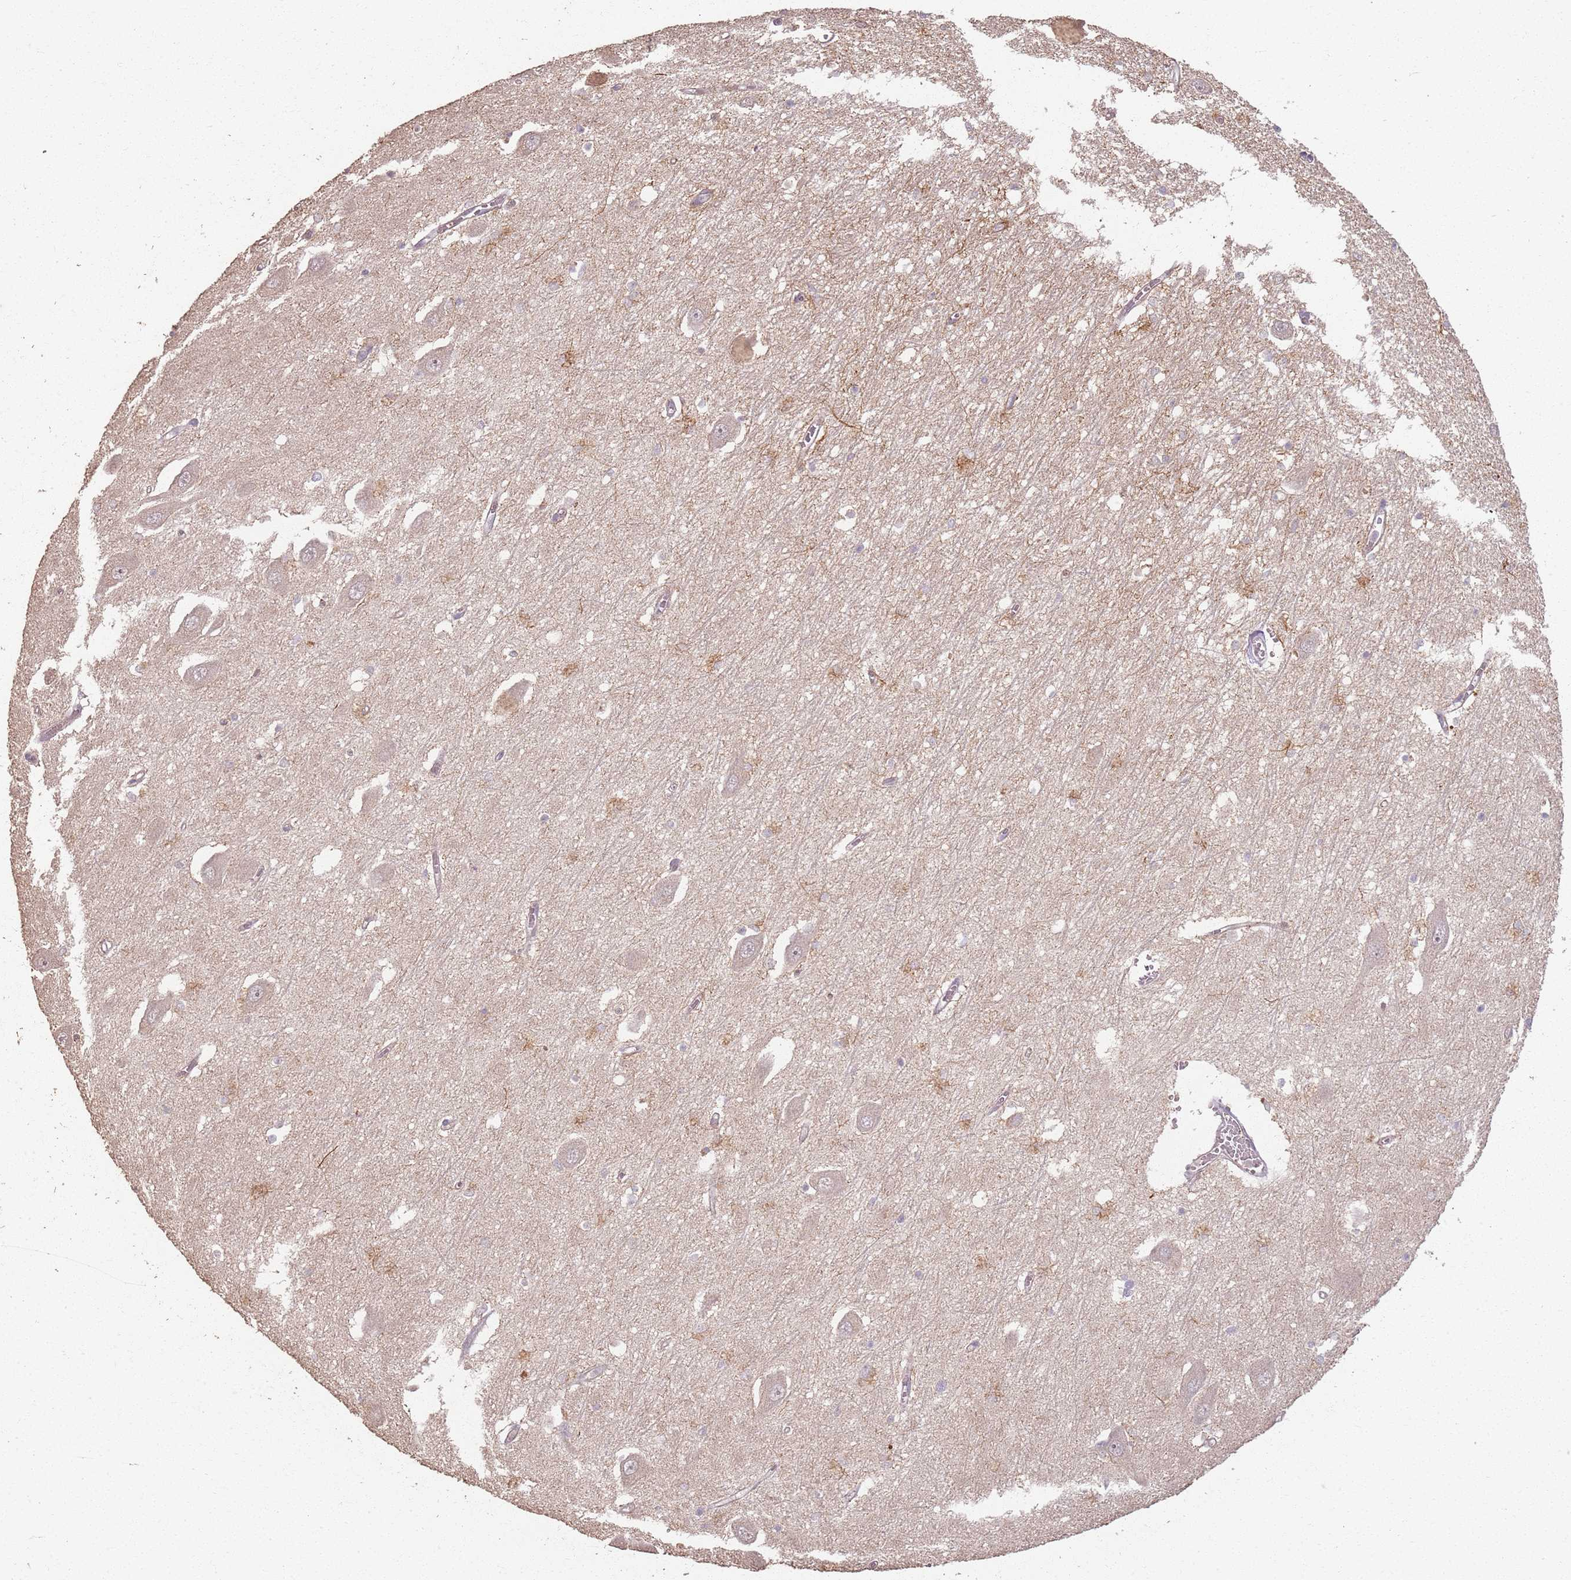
{"staining": {"intensity": "negative", "quantity": "none", "location": "none"}, "tissue": "hippocampus", "cell_type": "Glial cells", "image_type": "normal", "snomed": [{"axis": "morphology", "description": "Normal tissue, NOS"}, {"axis": "topography", "description": "Hippocampus"}], "caption": "High power microscopy histopathology image of an immunohistochemistry micrograph of unremarkable hippocampus, revealing no significant staining in glial cells.", "gene": "CCDC168", "patient": {"sex": "male", "age": 70}}